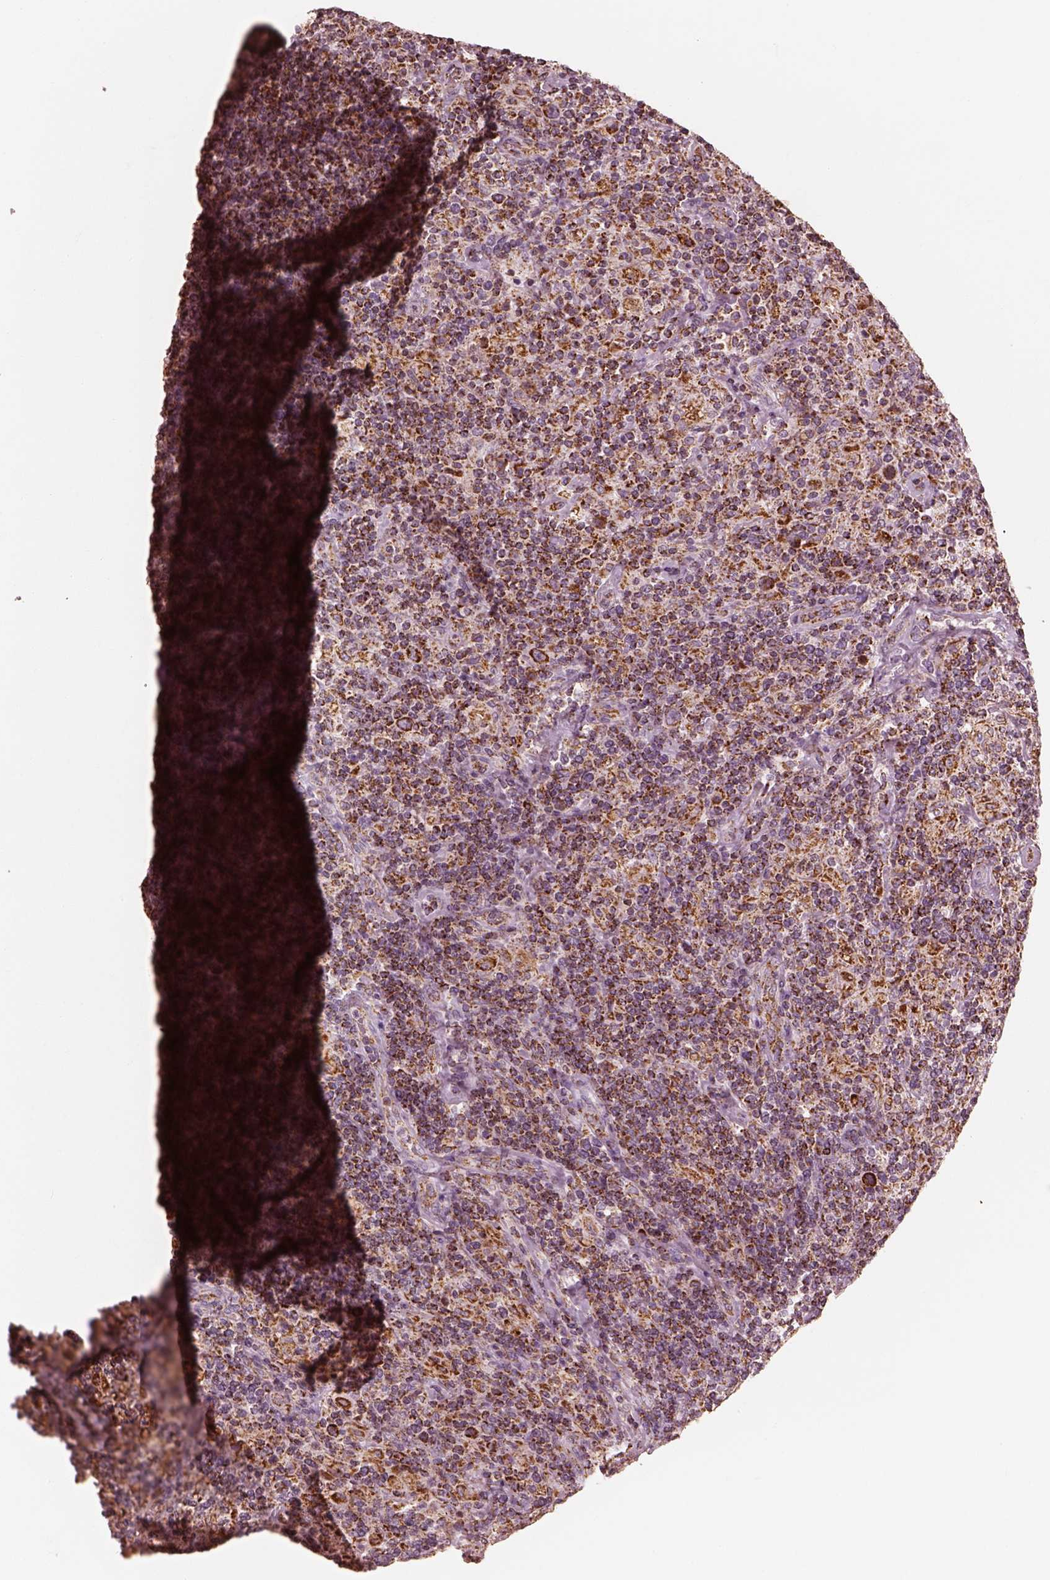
{"staining": {"intensity": "strong", "quantity": ">75%", "location": "cytoplasmic/membranous"}, "tissue": "lymphoma", "cell_type": "Tumor cells", "image_type": "cancer", "snomed": [{"axis": "morphology", "description": "Hodgkin's disease, NOS"}, {"axis": "topography", "description": "Lymph node"}], "caption": "Human lymphoma stained with a brown dye exhibits strong cytoplasmic/membranous positive positivity in approximately >75% of tumor cells.", "gene": "ENTPD6", "patient": {"sex": "male", "age": 70}}